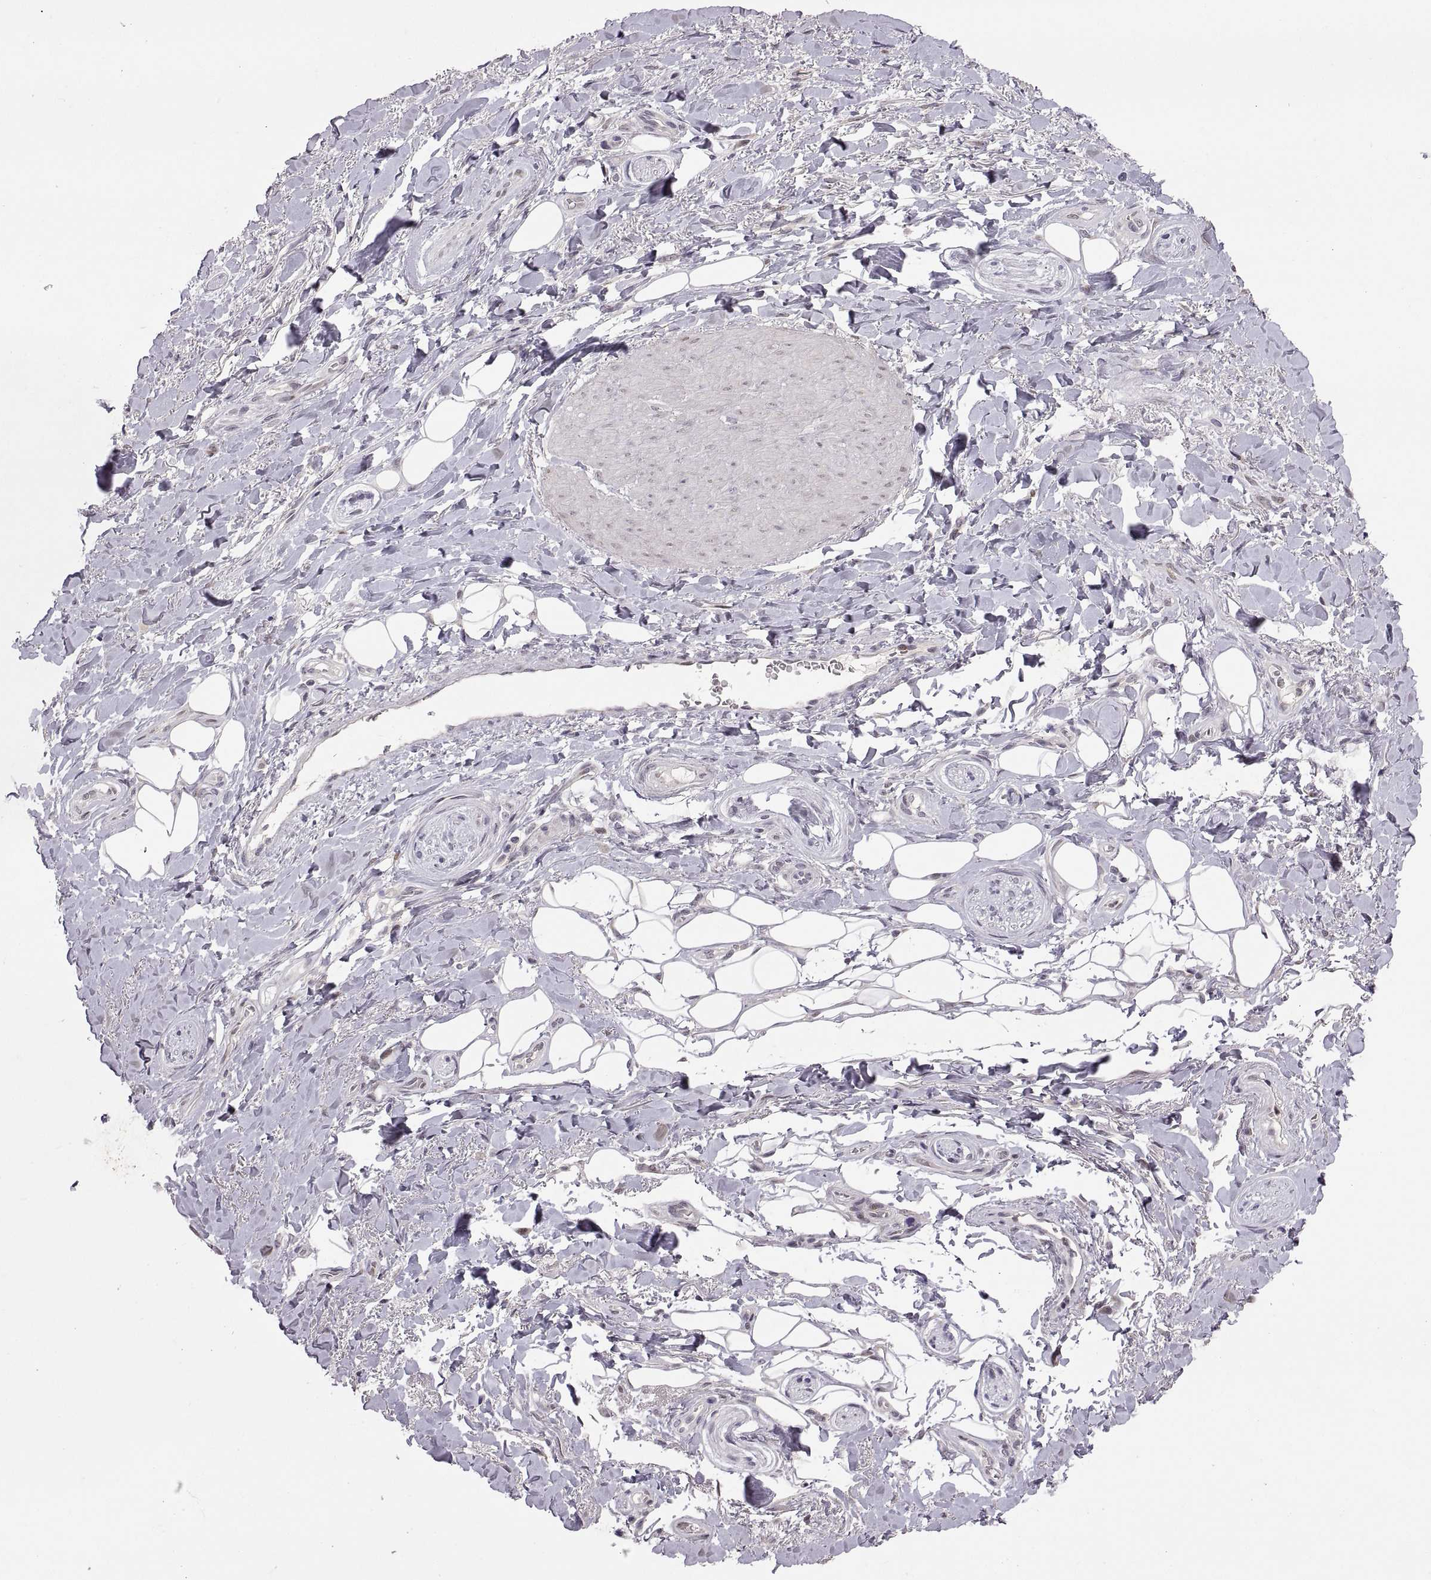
{"staining": {"intensity": "negative", "quantity": "none", "location": "none"}, "tissue": "adipose tissue", "cell_type": "Adipocytes", "image_type": "normal", "snomed": [{"axis": "morphology", "description": "Normal tissue, NOS"}, {"axis": "topography", "description": "Anal"}, {"axis": "topography", "description": "Peripheral nerve tissue"}], "caption": "This photomicrograph is of normal adipose tissue stained with immunohistochemistry (IHC) to label a protein in brown with the nuclei are counter-stained blue. There is no expression in adipocytes. (Immunohistochemistry (ihc), brightfield microscopy, high magnification).", "gene": "SNAI1", "patient": {"sex": "male", "age": 53}}